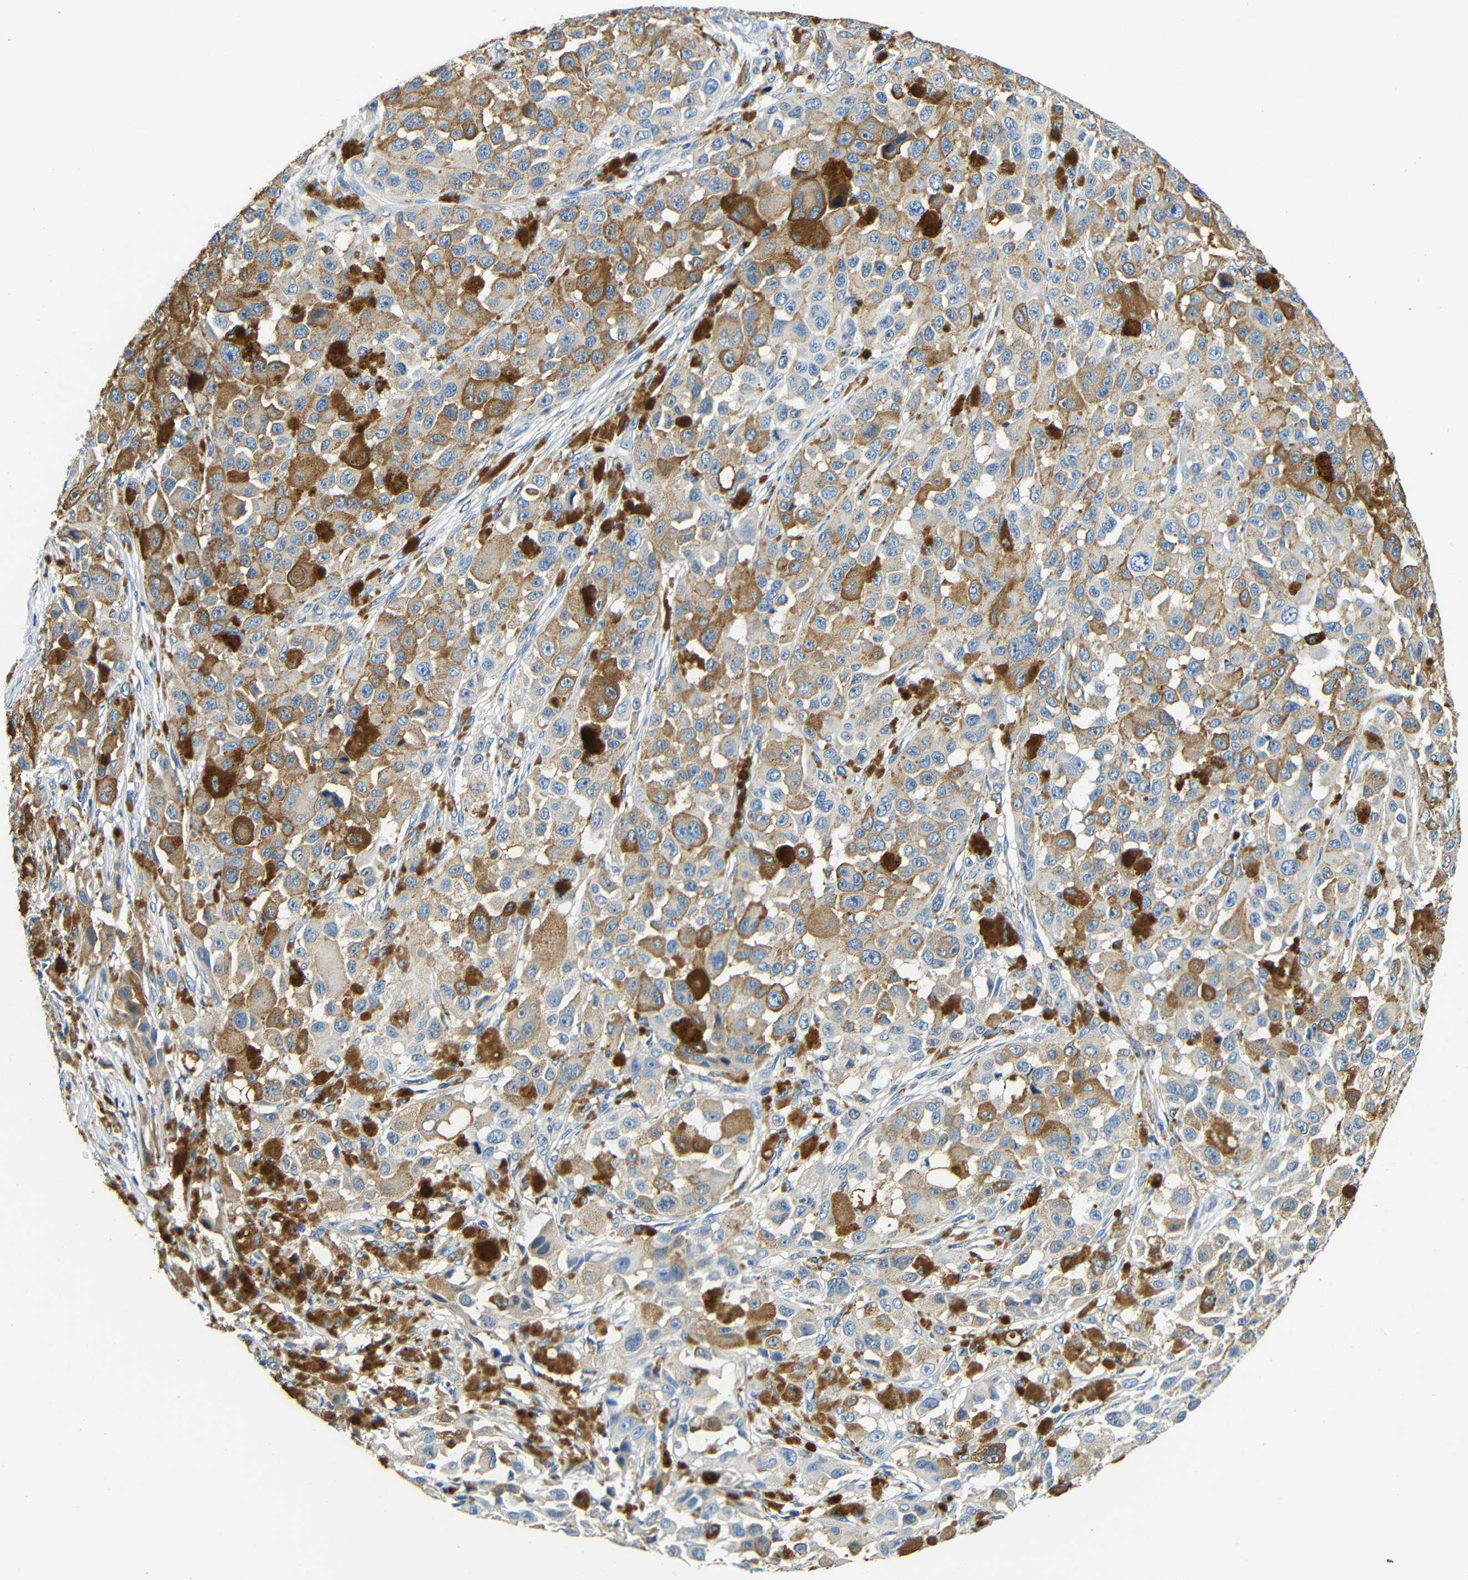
{"staining": {"intensity": "weak", "quantity": "25%-75%", "location": "cytoplasmic/membranous"}, "tissue": "melanoma", "cell_type": "Tumor cells", "image_type": "cancer", "snomed": [{"axis": "morphology", "description": "Malignant melanoma, NOS"}, {"axis": "topography", "description": "Skin"}], "caption": "A brown stain shows weak cytoplasmic/membranous positivity of a protein in human malignant melanoma tumor cells.", "gene": "FMO5", "patient": {"sex": "male", "age": 96}}